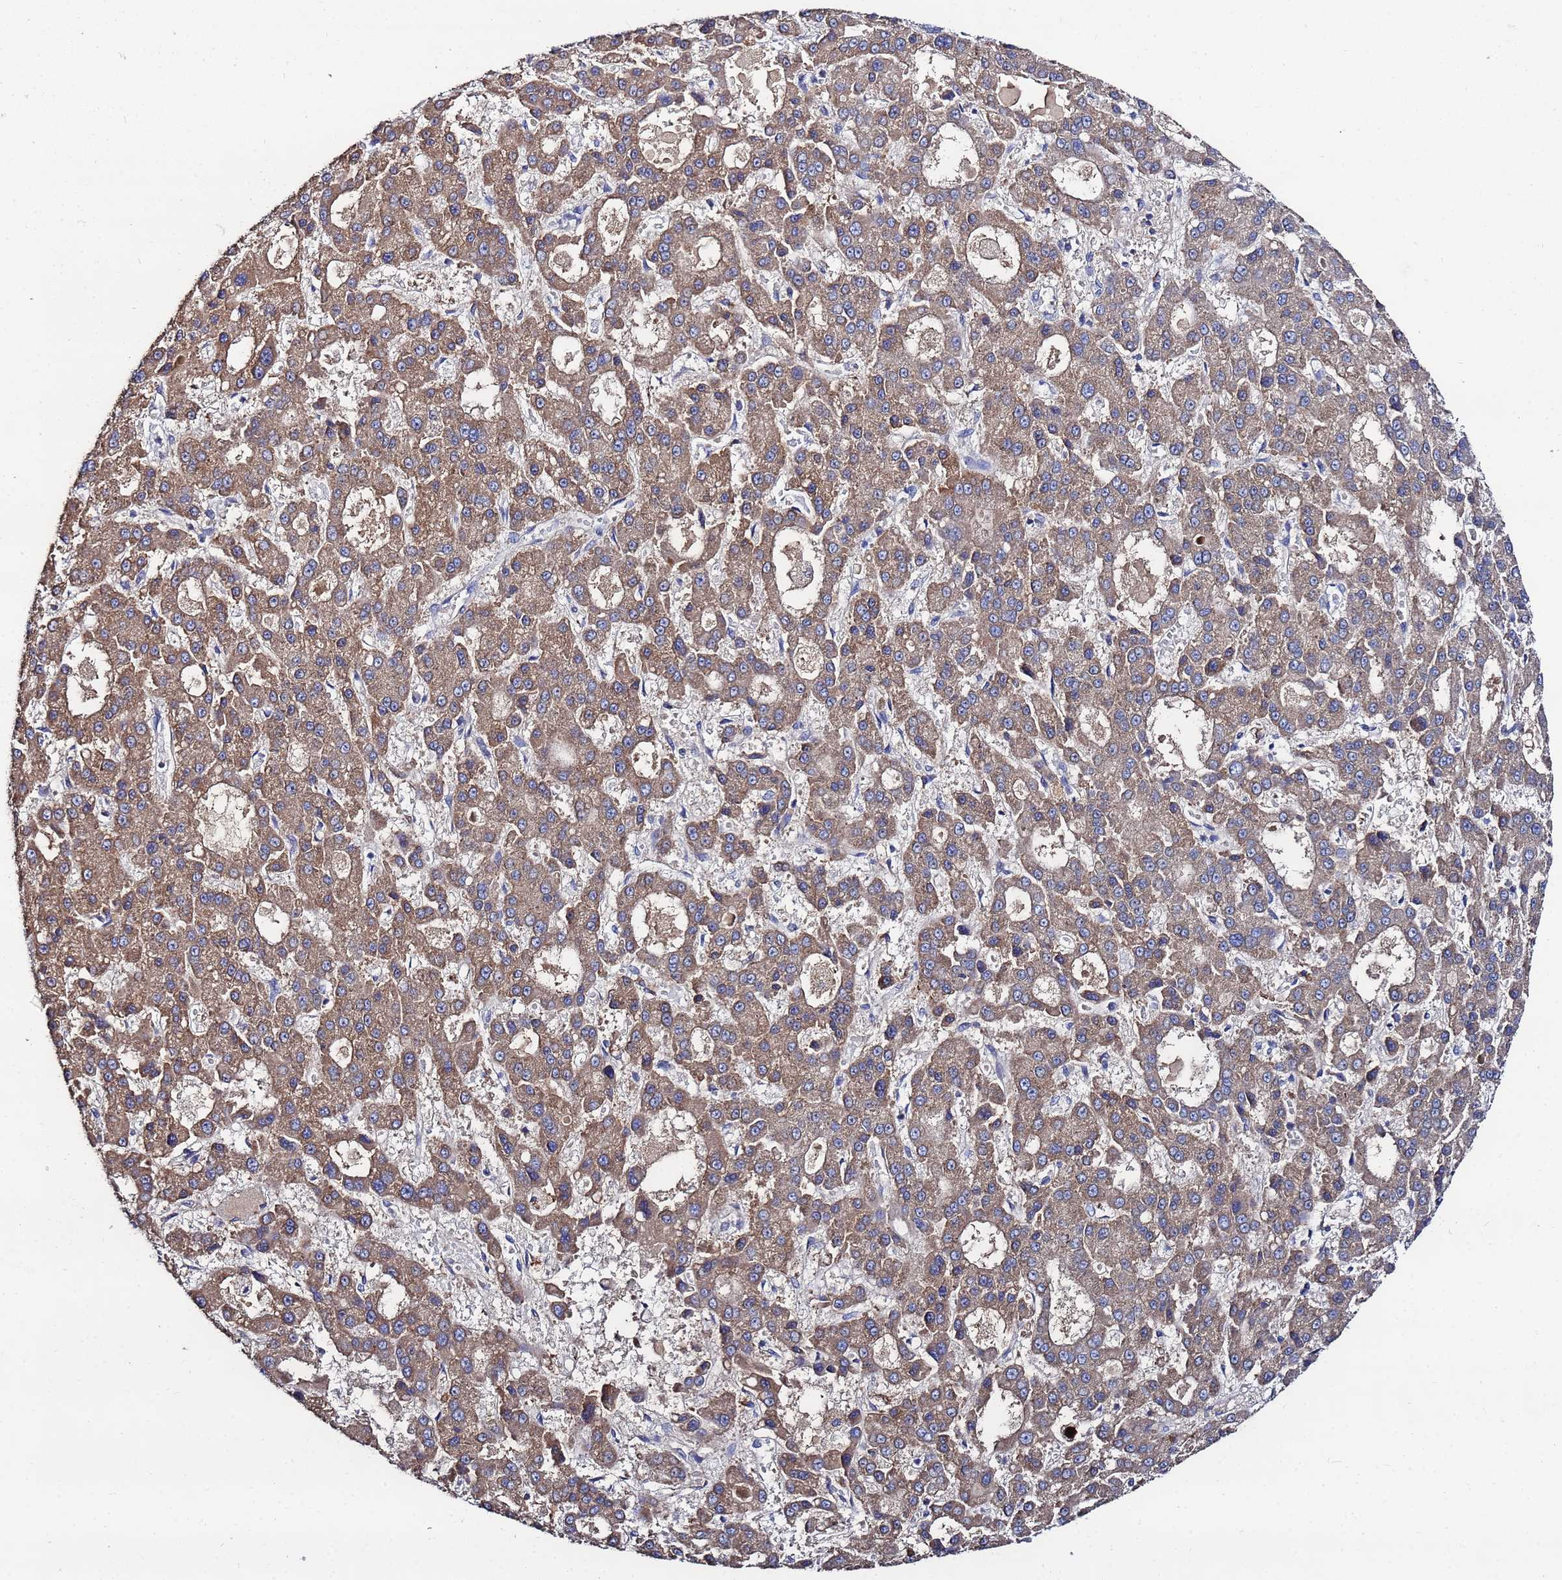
{"staining": {"intensity": "moderate", "quantity": ">75%", "location": "cytoplasmic/membranous"}, "tissue": "liver cancer", "cell_type": "Tumor cells", "image_type": "cancer", "snomed": [{"axis": "morphology", "description": "Carcinoma, Hepatocellular, NOS"}, {"axis": "topography", "description": "Liver"}], "caption": "The photomicrograph exhibits a brown stain indicating the presence of a protein in the cytoplasmic/membranous of tumor cells in liver cancer.", "gene": "TCP10L", "patient": {"sex": "male", "age": 70}}